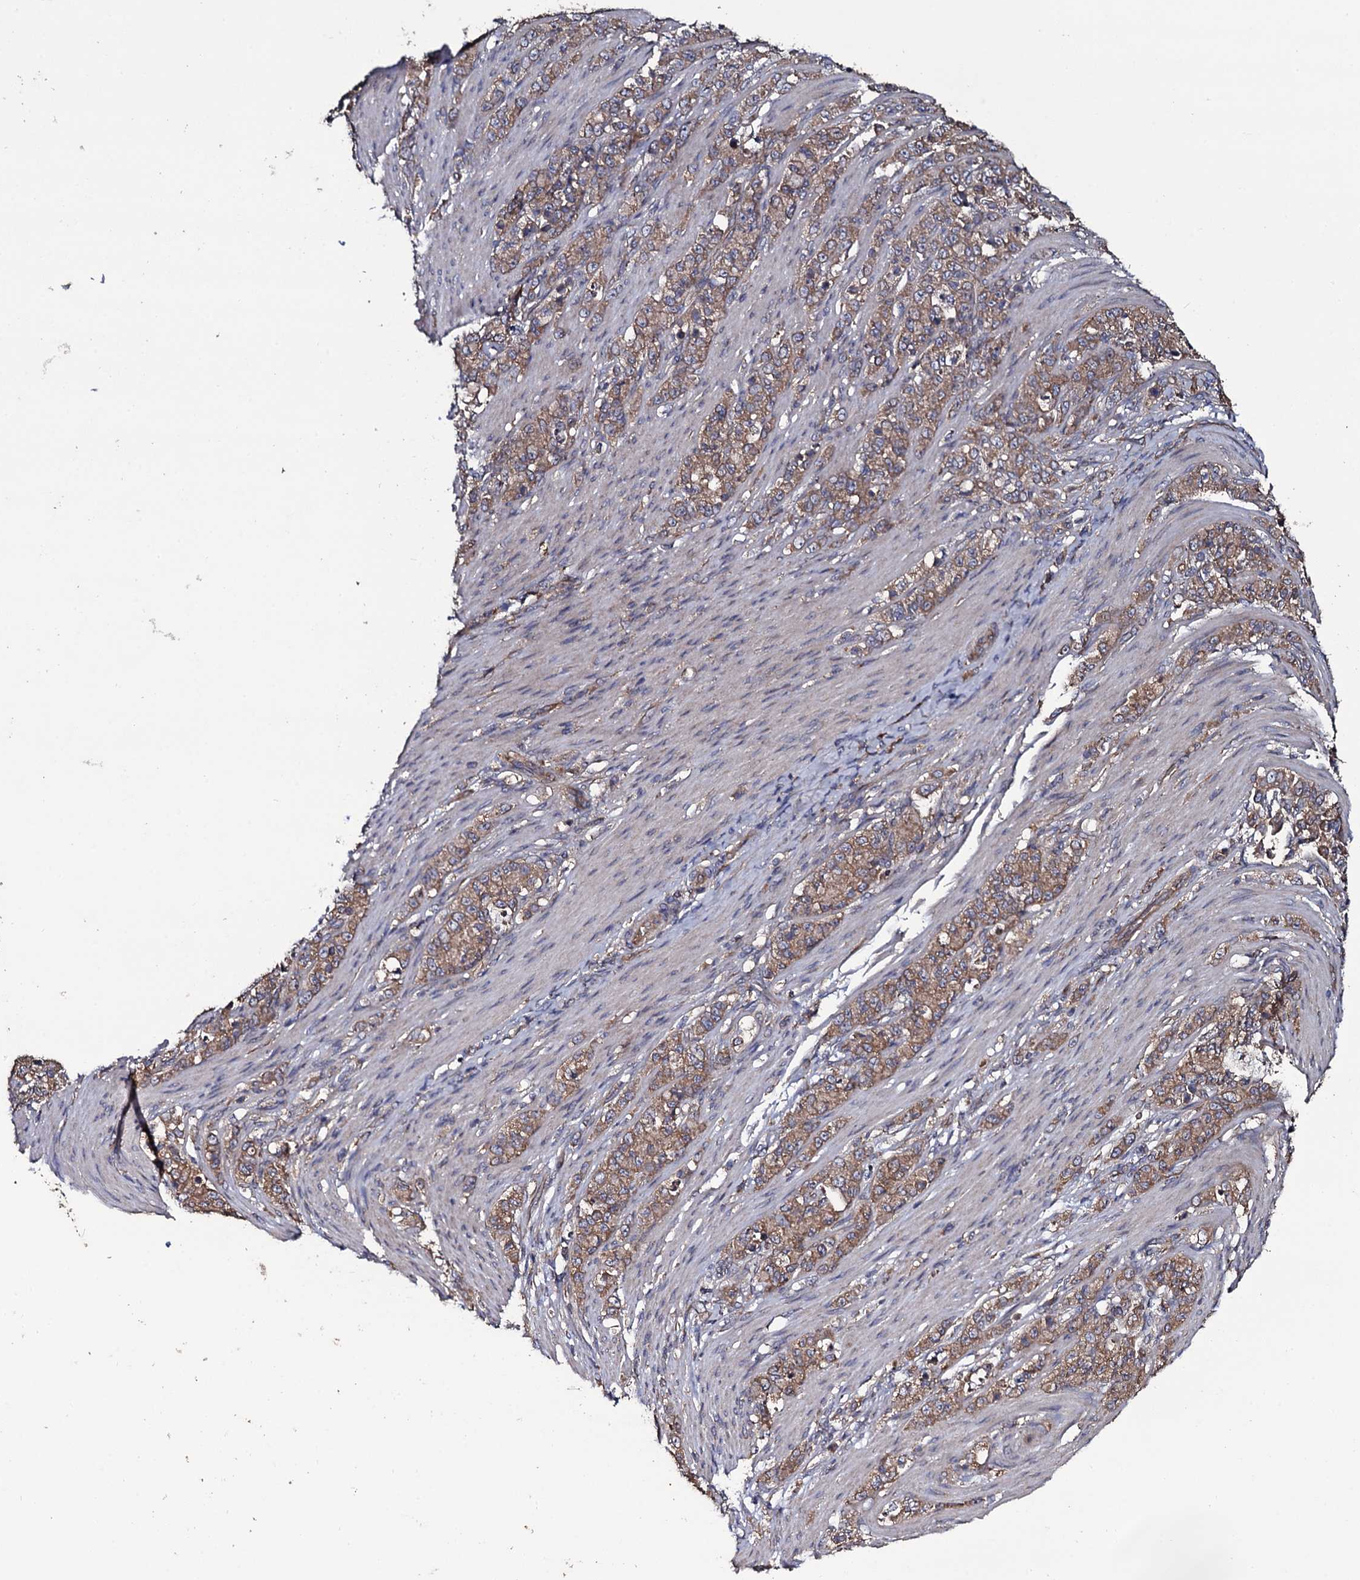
{"staining": {"intensity": "moderate", "quantity": ">75%", "location": "cytoplasmic/membranous"}, "tissue": "stomach cancer", "cell_type": "Tumor cells", "image_type": "cancer", "snomed": [{"axis": "morphology", "description": "Adenocarcinoma, NOS"}, {"axis": "topography", "description": "Stomach"}], "caption": "The immunohistochemical stain shows moderate cytoplasmic/membranous staining in tumor cells of adenocarcinoma (stomach) tissue.", "gene": "TTC23", "patient": {"sex": "female", "age": 79}}